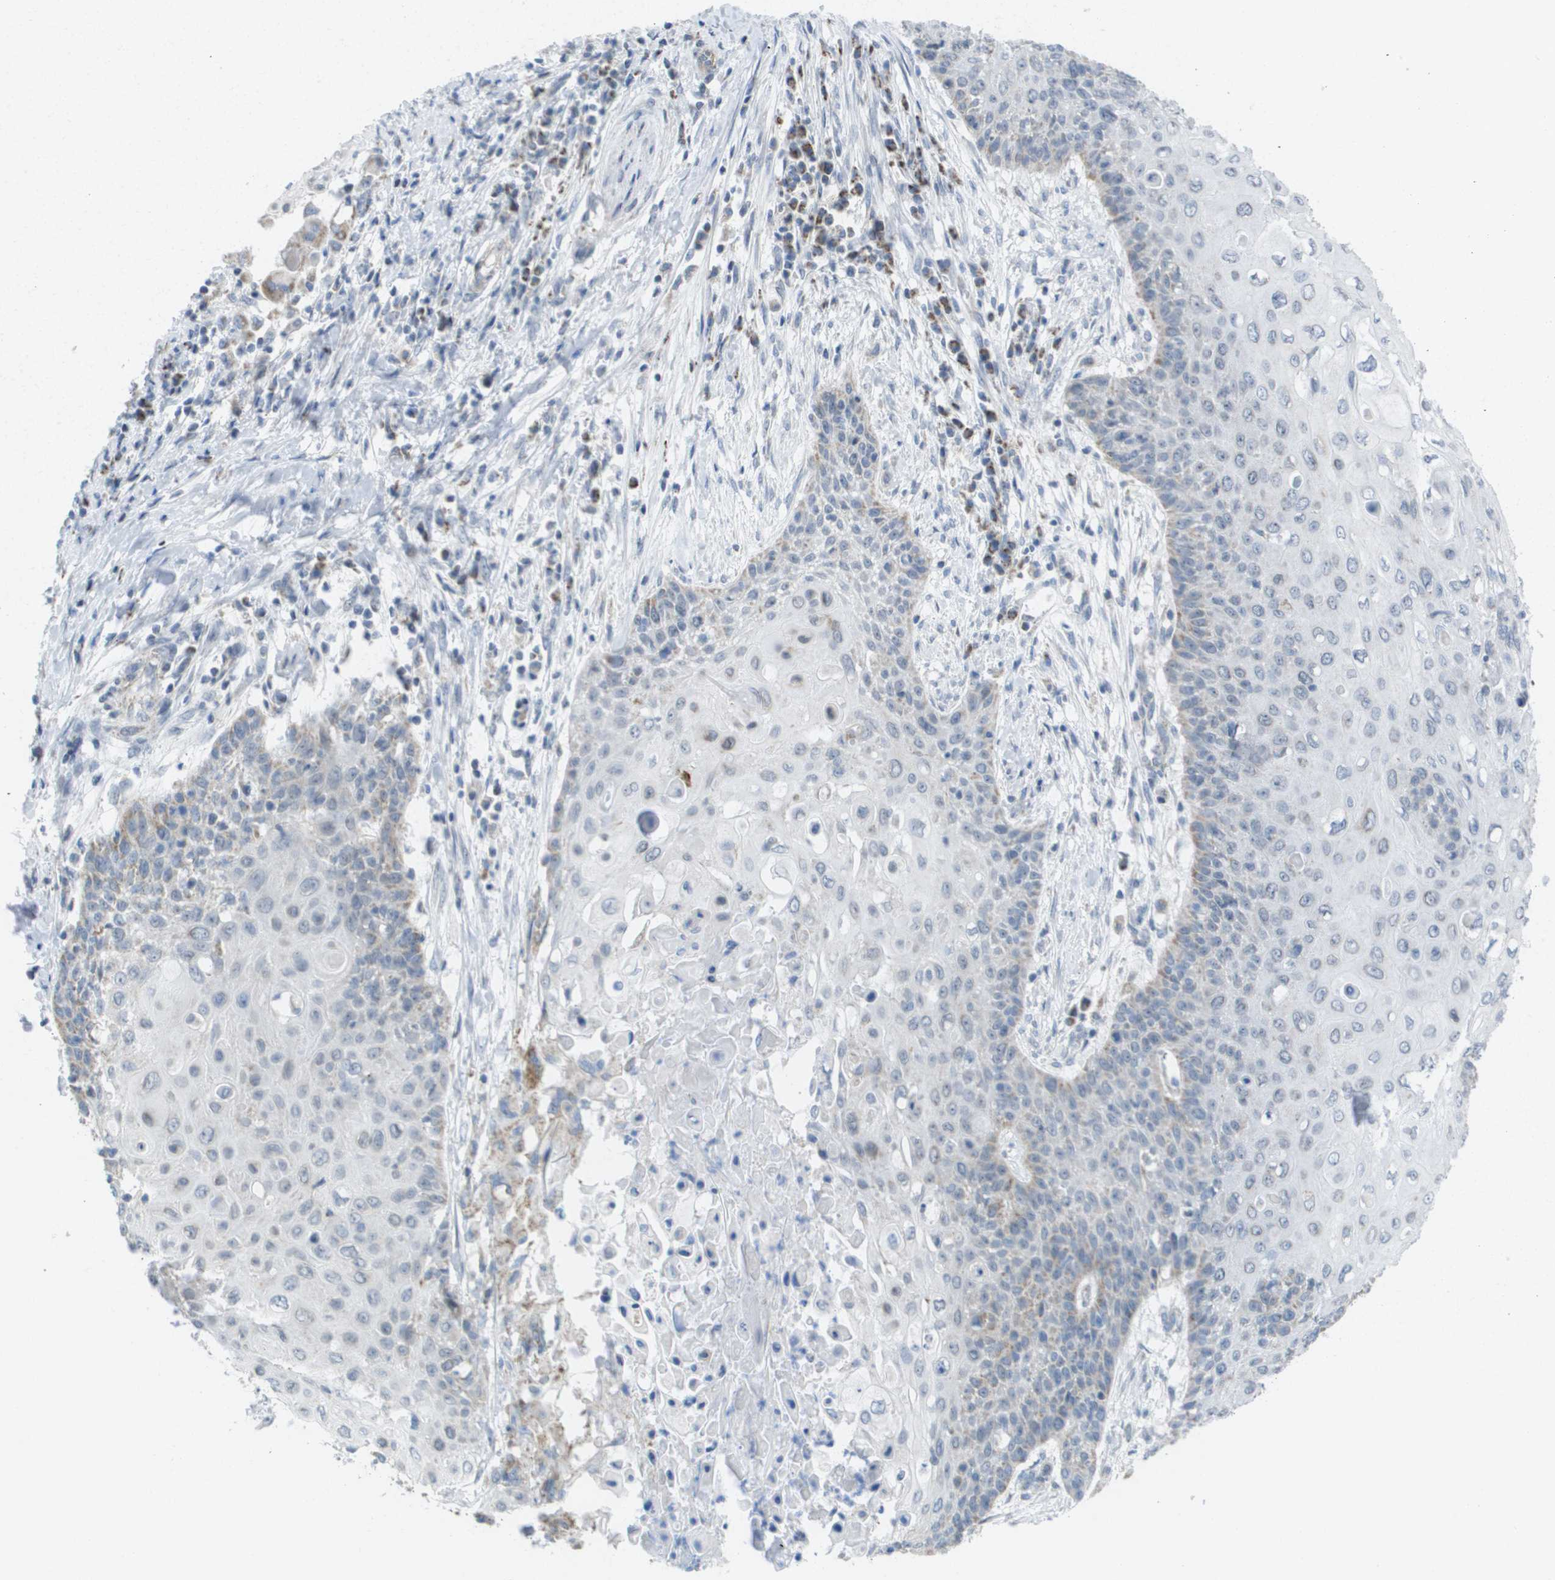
{"staining": {"intensity": "moderate", "quantity": "<25%", "location": "cytoplasmic/membranous"}, "tissue": "cervical cancer", "cell_type": "Tumor cells", "image_type": "cancer", "snomed": [{"axis": "morphology", "description": "Squamous cell carcinoma, NOS"}, {"axis": "topography", "description": "Cervix"}], "caption": "The image reveals a brown stain indicating the presence of a protein in the cytoplasmic/membranous of tumor cells in squamous cell carcinoma (cervical). The protein is shown in brown color, while the nuclei are stained blue.", "gene": "TMEM223", "patient": {"sex": "female", "age": 39}}